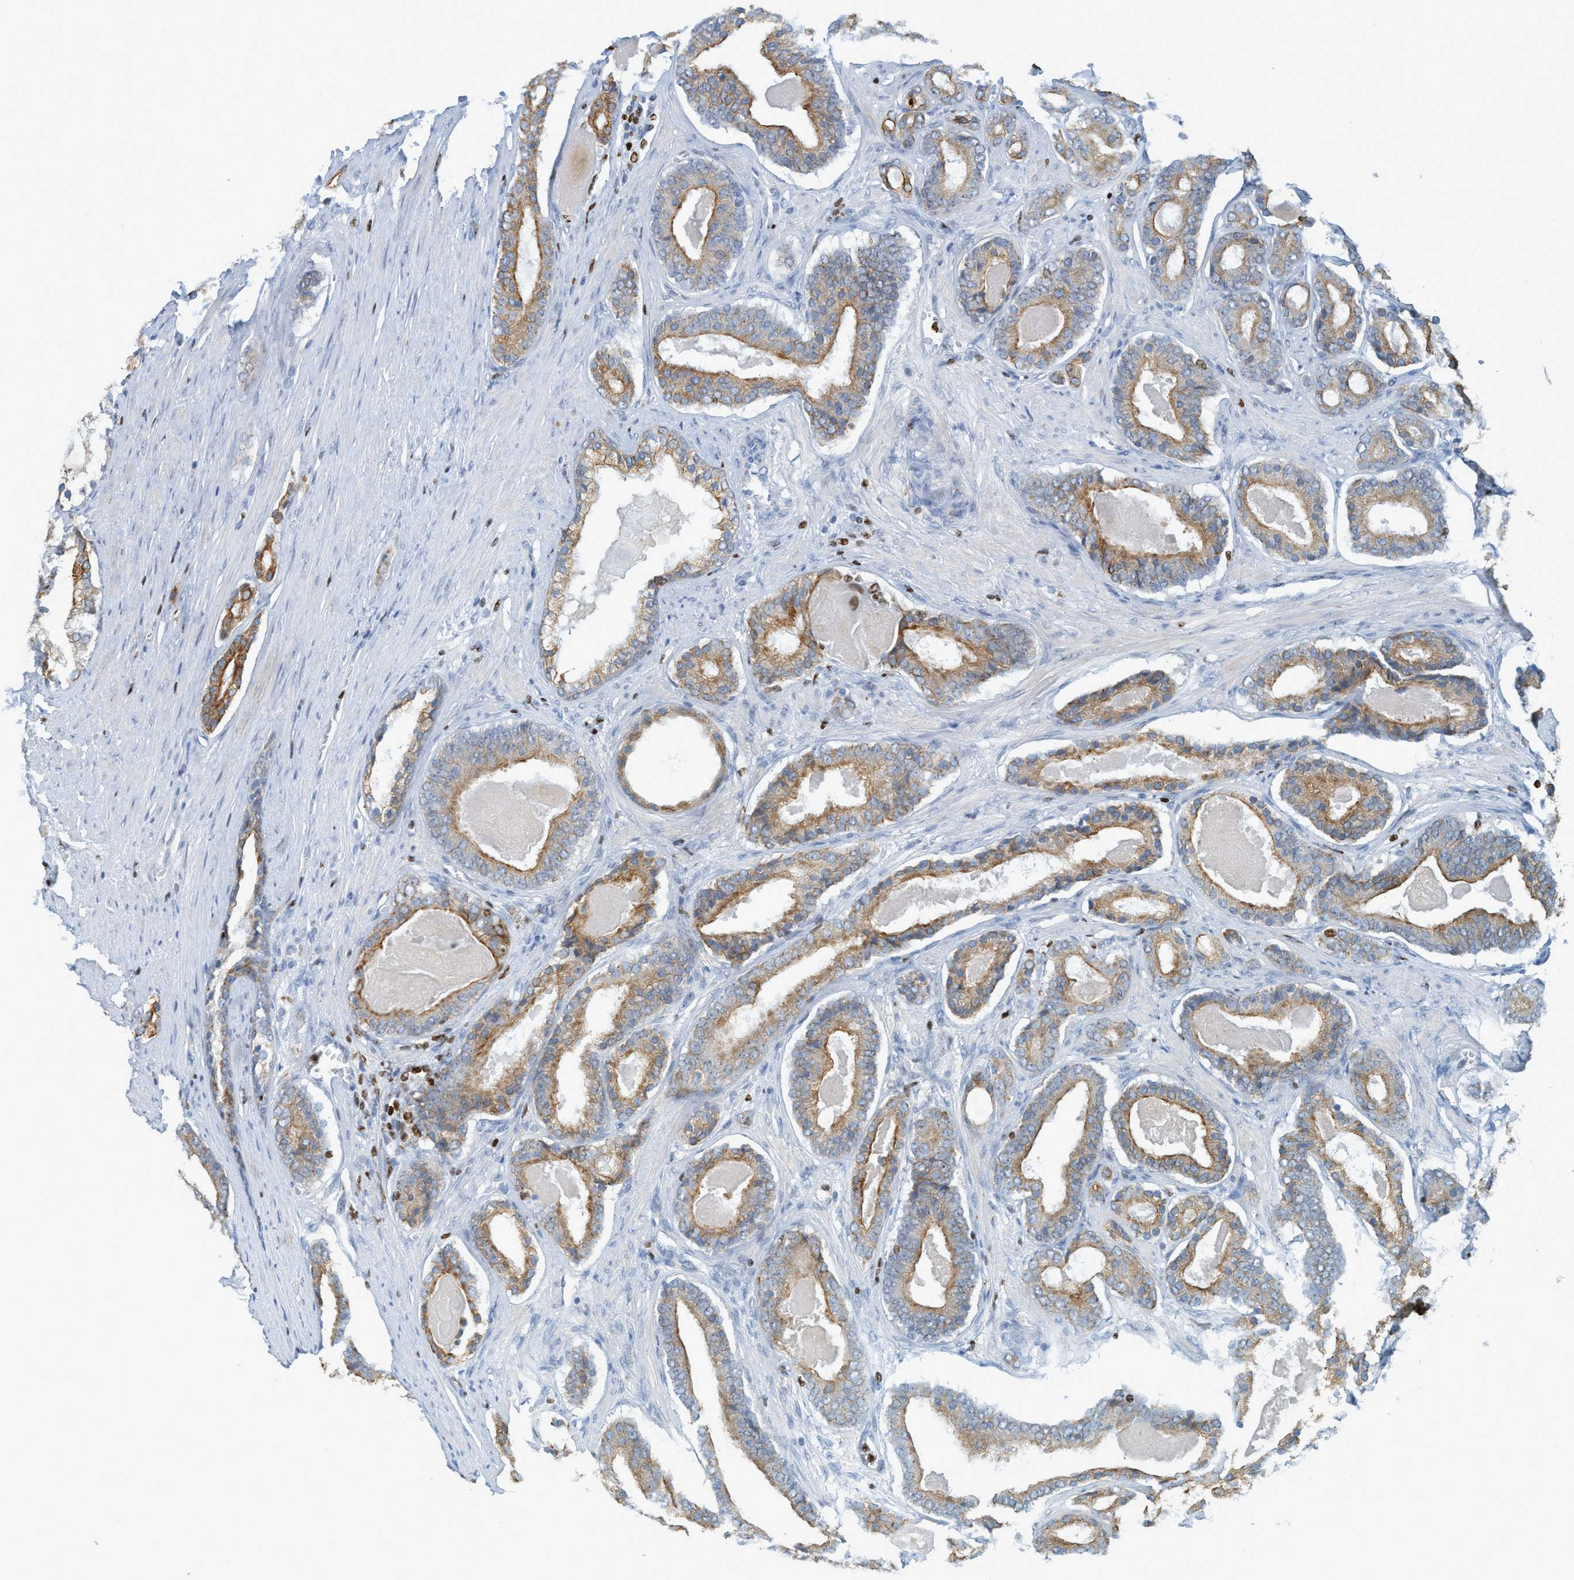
{"staining": {"intensity": "moderate", "quantity": "25%-75%", "location": "cytoplasmic/membranous"}, "tissue": "prostate cancer", "cell_type": "Tumor cells", "image_type": "cancer", "snomed": [{"axis": "morphology", "description": "Adenocarcinoma, High grade"}, {"axis": "topography", "description": "Prostate"}], "caption": "Prostate cancer stained for a protein displays moderate cytoplasmic/membranous positivity in tumor cells.", "gene": "SH3D19", "patient": {"sex": "male", "age": 60}}